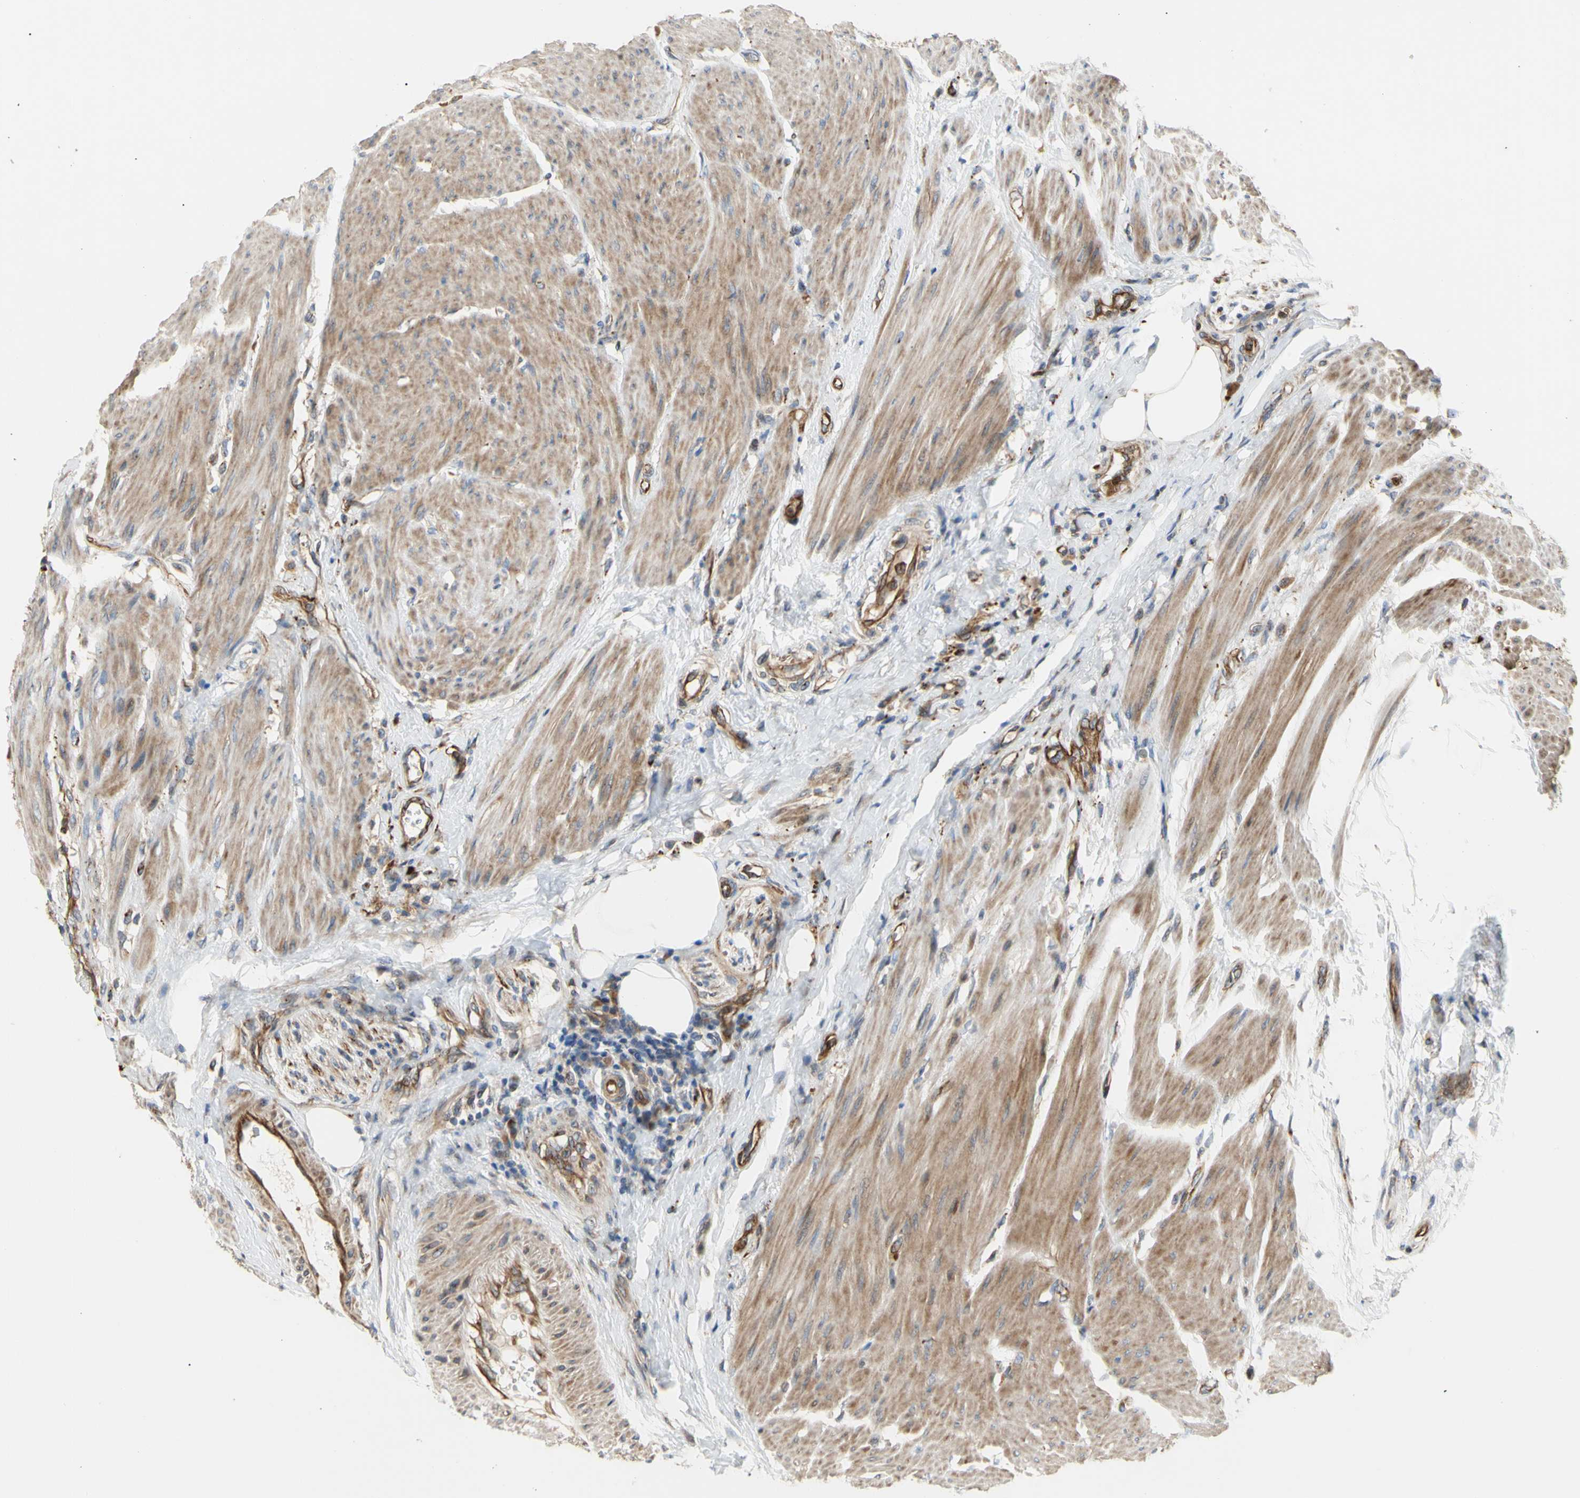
{"staining": {"intensity": "moderate", "quantity": ">75%", "location": "cytoplasmic/membranous"}, "tissue": "urothelial cancer", "cell_type": "Tumor cells", "image_type": "cancer", "snomed": [{"axis": "morphology", "description": "Urothelial carcinoma, High grade"}, {"axis": "topography", "description": "Urinary bladder"}], "caption": "Immunohistochemistry photomicrograph of human high-grade urothelial carcinoma stained for a protein (brown), which reveals medium levels of moderate cytoplasmic/membranous staining in approximately >75% of tumor cells.", "gene": "TUBG2", "patient": {"sex": "male", "age": 35}}